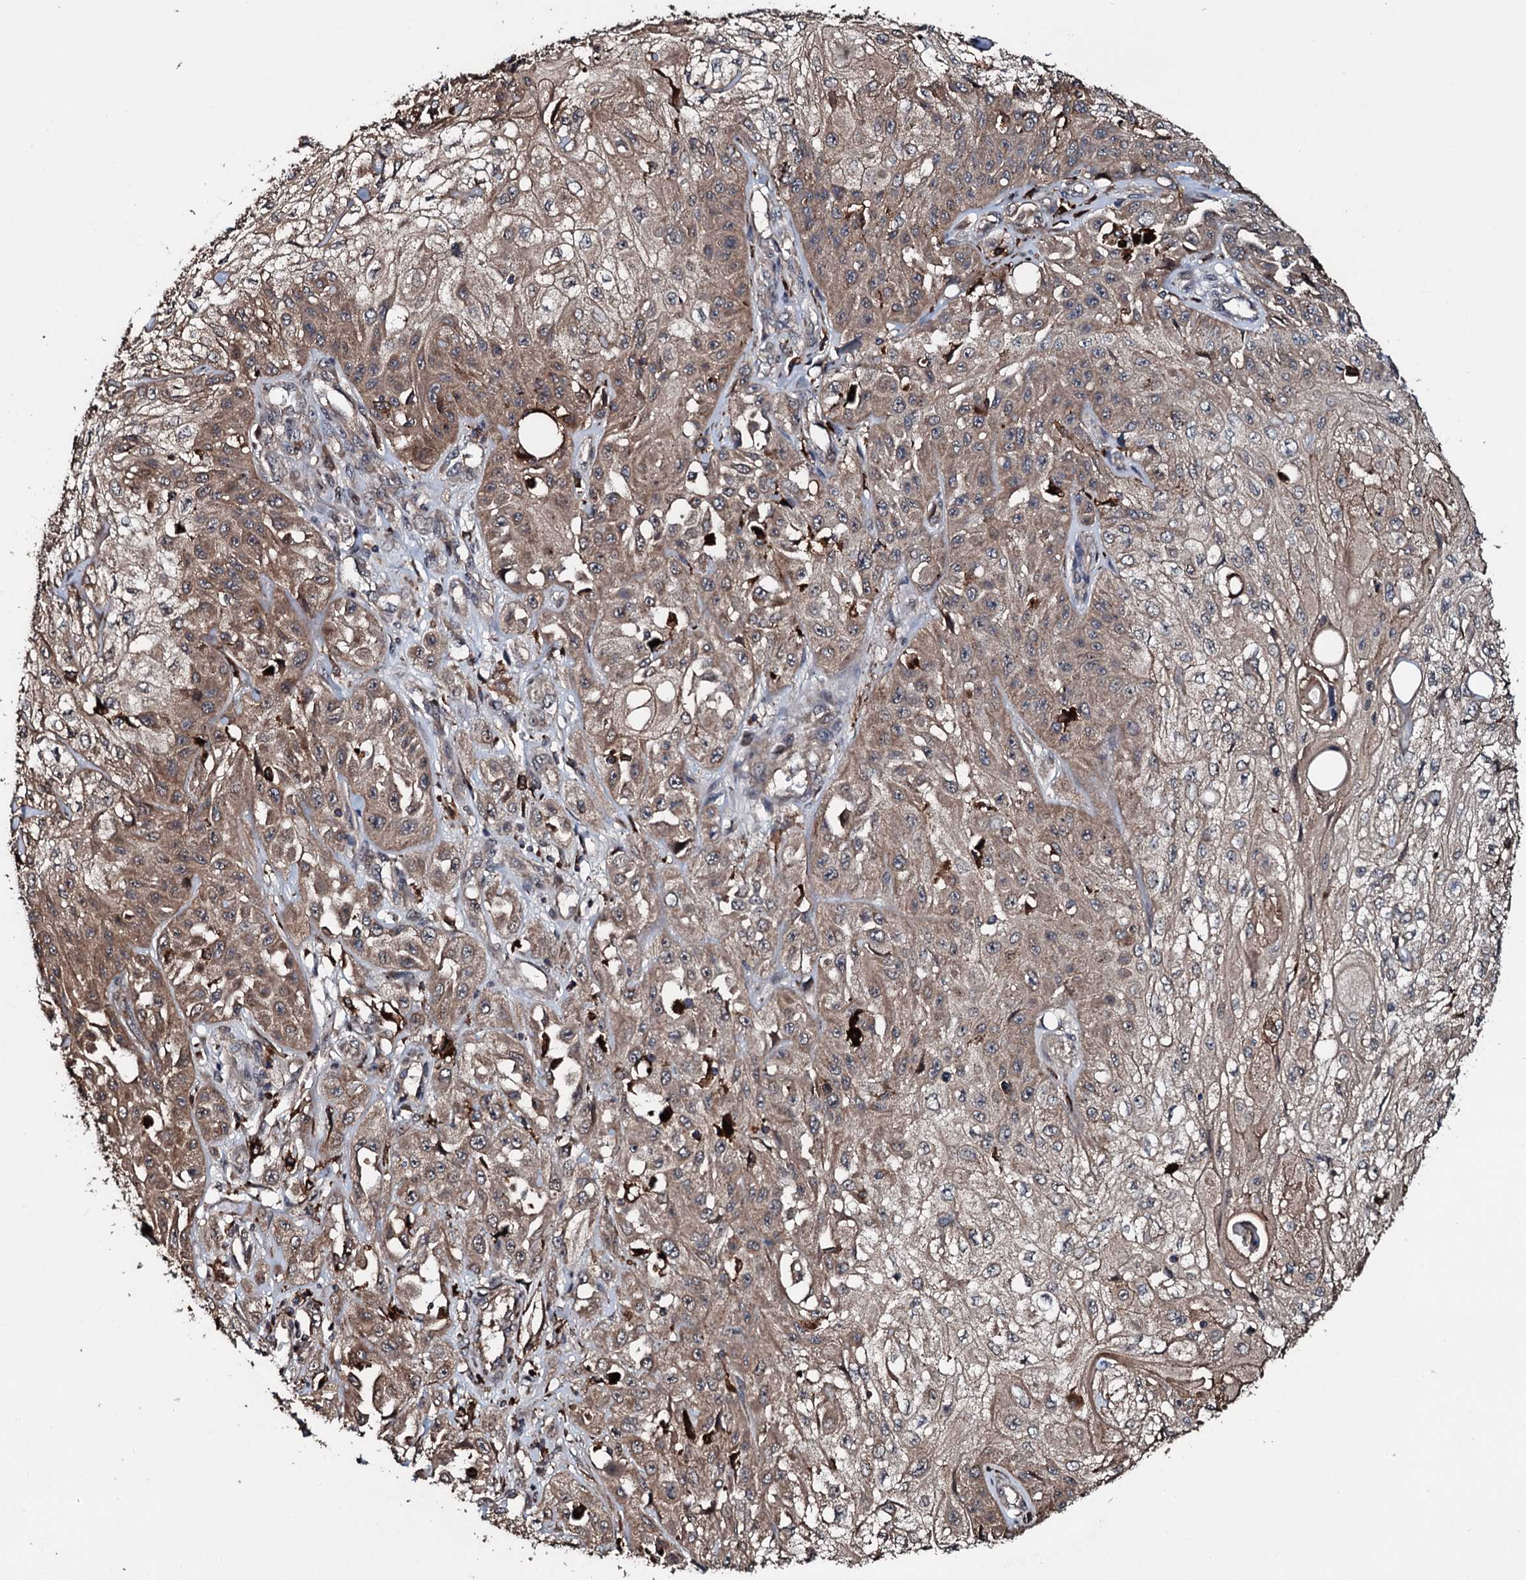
{"staining": {"intensity": "moderate", "quantity": "25%-75%", "location": "cytoplasmic/membranous"}, "tissue": "skin cancer", "cell_type": "Tumor cells", "image_type": "cancer", "snomed": [{"axis": "morphology", "description": "Squamous cell carcinoma, NOS"}, {"axis": "morphology", "description": "Squamous cell carcinoma, metastatic, NOS"}, {"axis": "topography", "description": "Skin"}, {"axis": "topography", "description": "Lymph node"}], "caption": "DAB (3,3'-diaminobenzidine) immunohistochemical staining of skin cancer (metastatic squamous cell carcinoma) displays moderate cytoplasmic/membranous protein expression in approximately 25%-75% of tumor cells.", "gene": "TPGS2", "patient": {"sex": "male", "age": 75}}